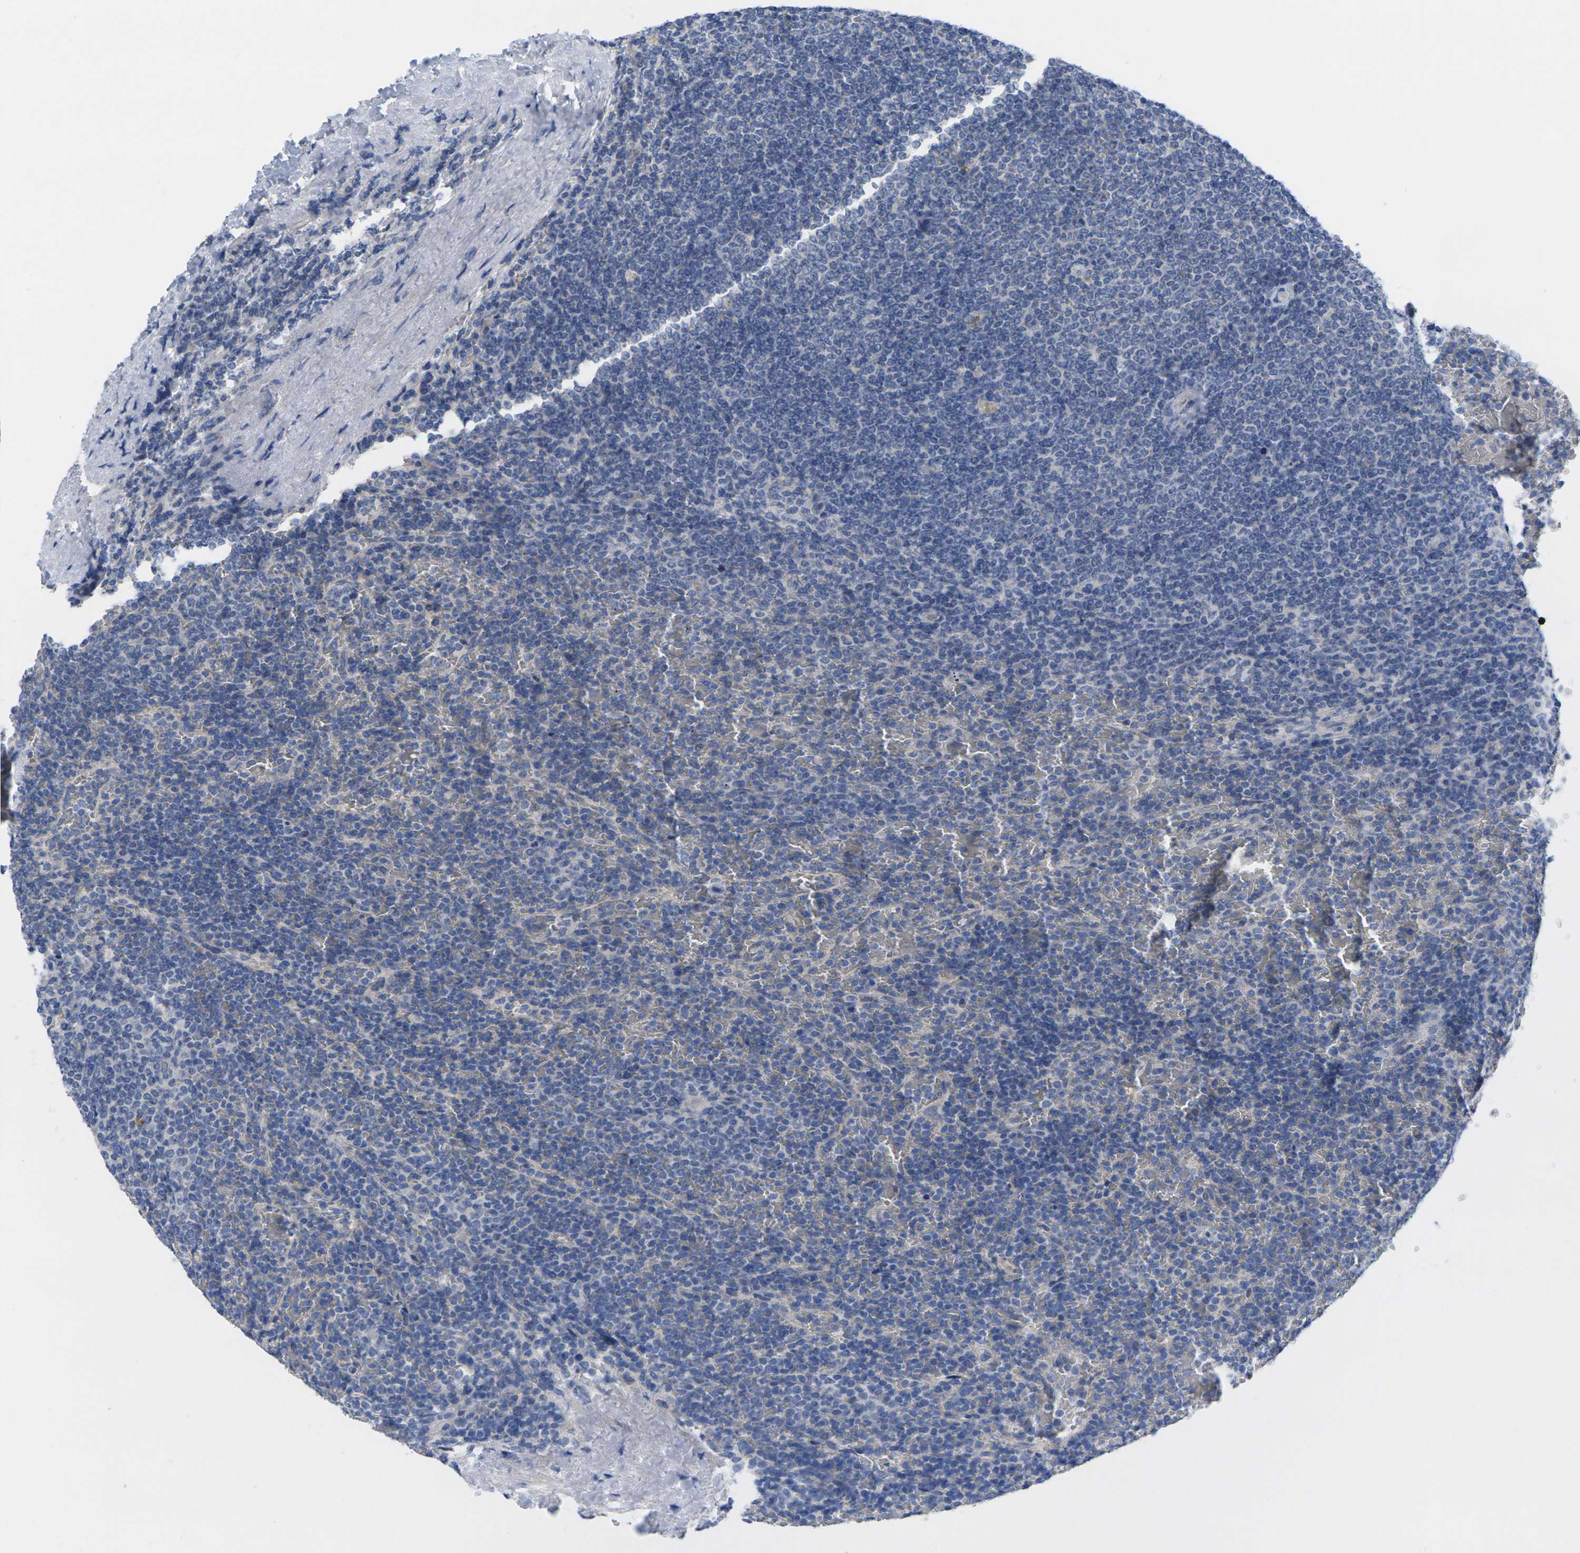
{"staining": {"intensity": "negative", "quantity": "none", "location": "none"}, "tissue": "lymphoma", "cell_type": "Tumor cells", "image_type": "cancer", "snomed": [{"axis": "morphology", "description": "Malignant lymphoma, non-Hodgkin's type, Low grade"}, {"axis": "topography", "description": "Spleen"}], "caption": "Tumor cells show no significant staining in lymphoma.", "gene": "TNNI3", "patient": {"sex": "female", "age": 77}}